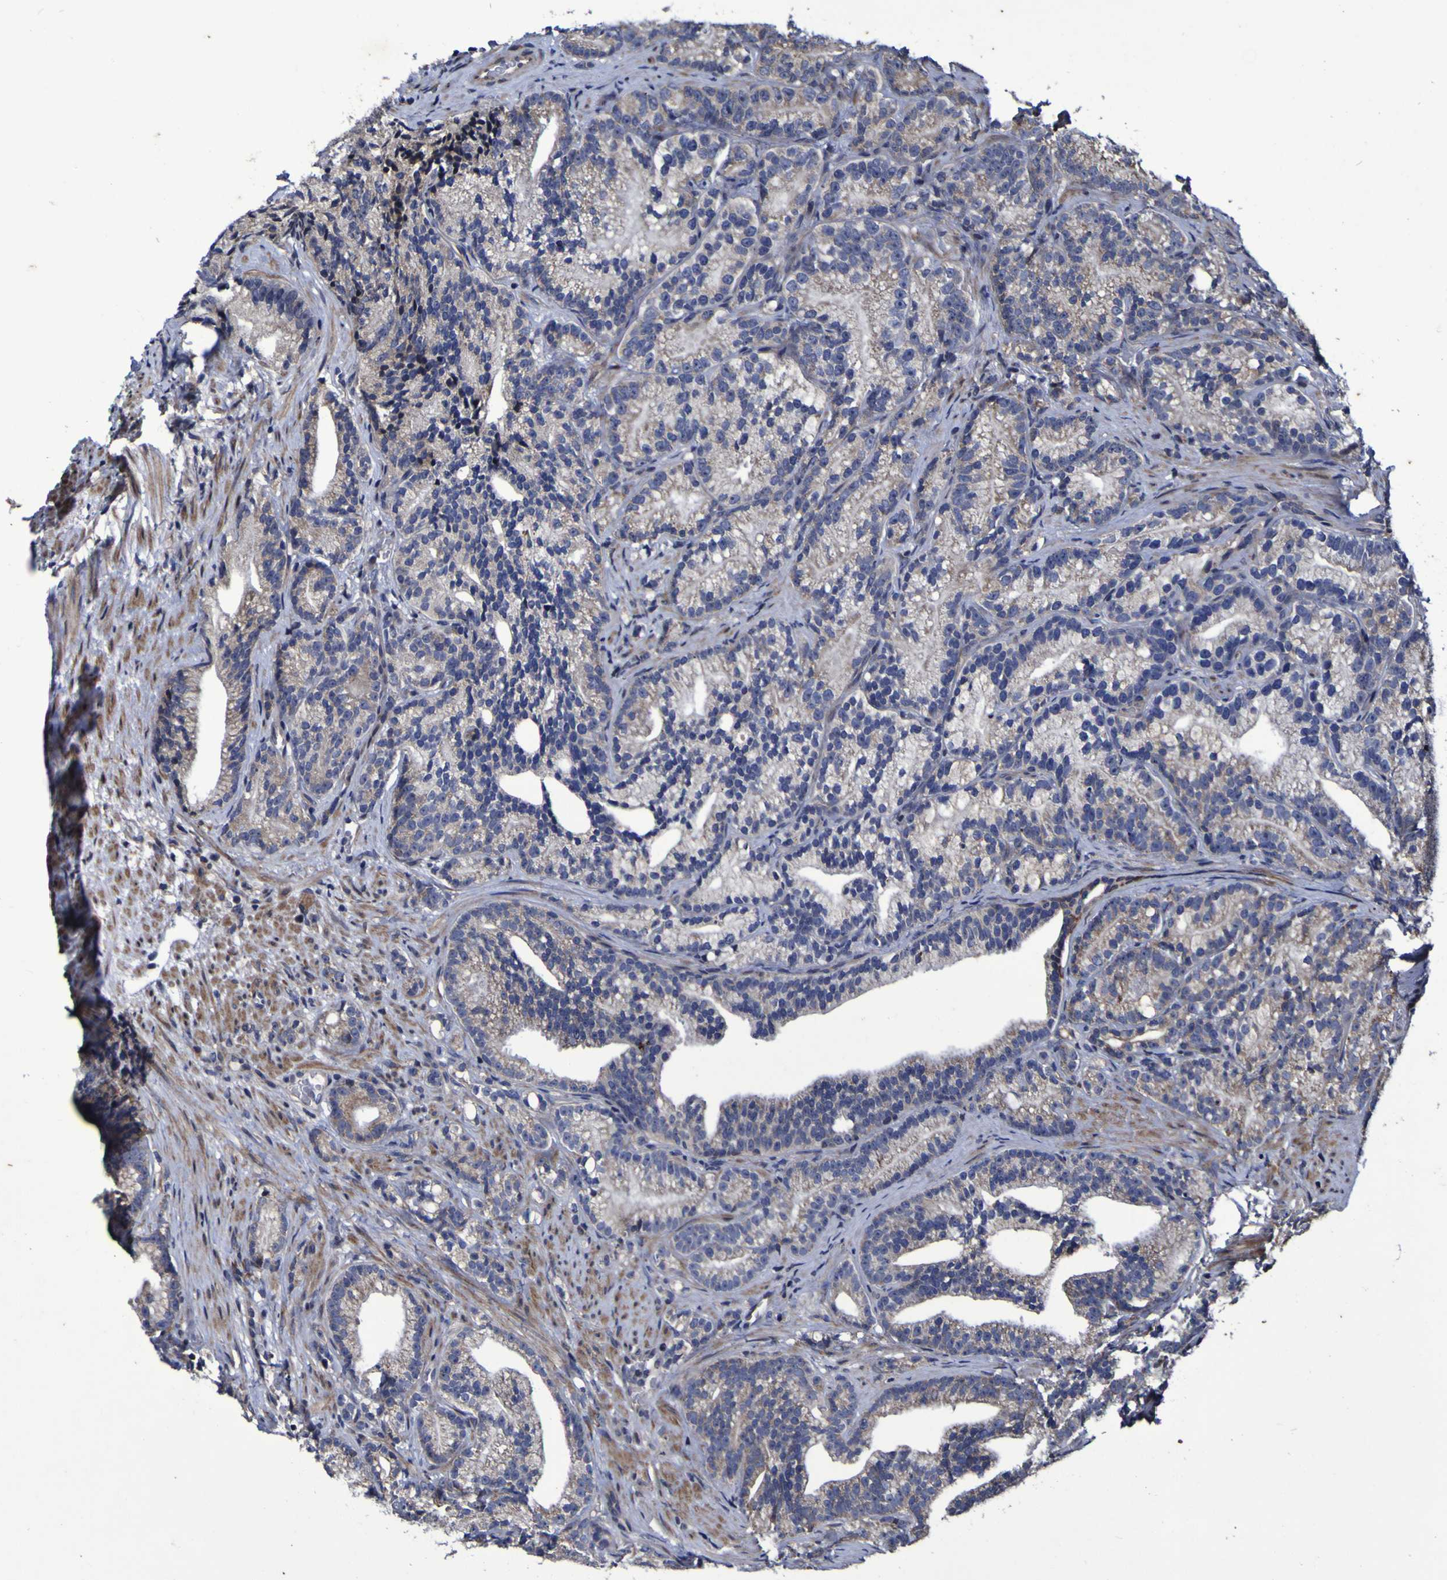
{"staining": {"intensity": "weak", "quantity": "<25%", "location": "cytoplasmic/membranous"}, "tissue": "prostate cancer", "cell_type": "Tumor cells", "image_type": "cancer", "snomed": [{"axis": "morphology", "description": "Adenocarcinoma, Low grade"}, {"axis": "topography", "description": "Prostate"}], "caption": "Immunohistochemical staining of prostate adenocarcinoma (low-grade) reveals no significant positivity in tumor cells.", "gene": "P3H1", "patient": {"sex": "male", "age": 89}}